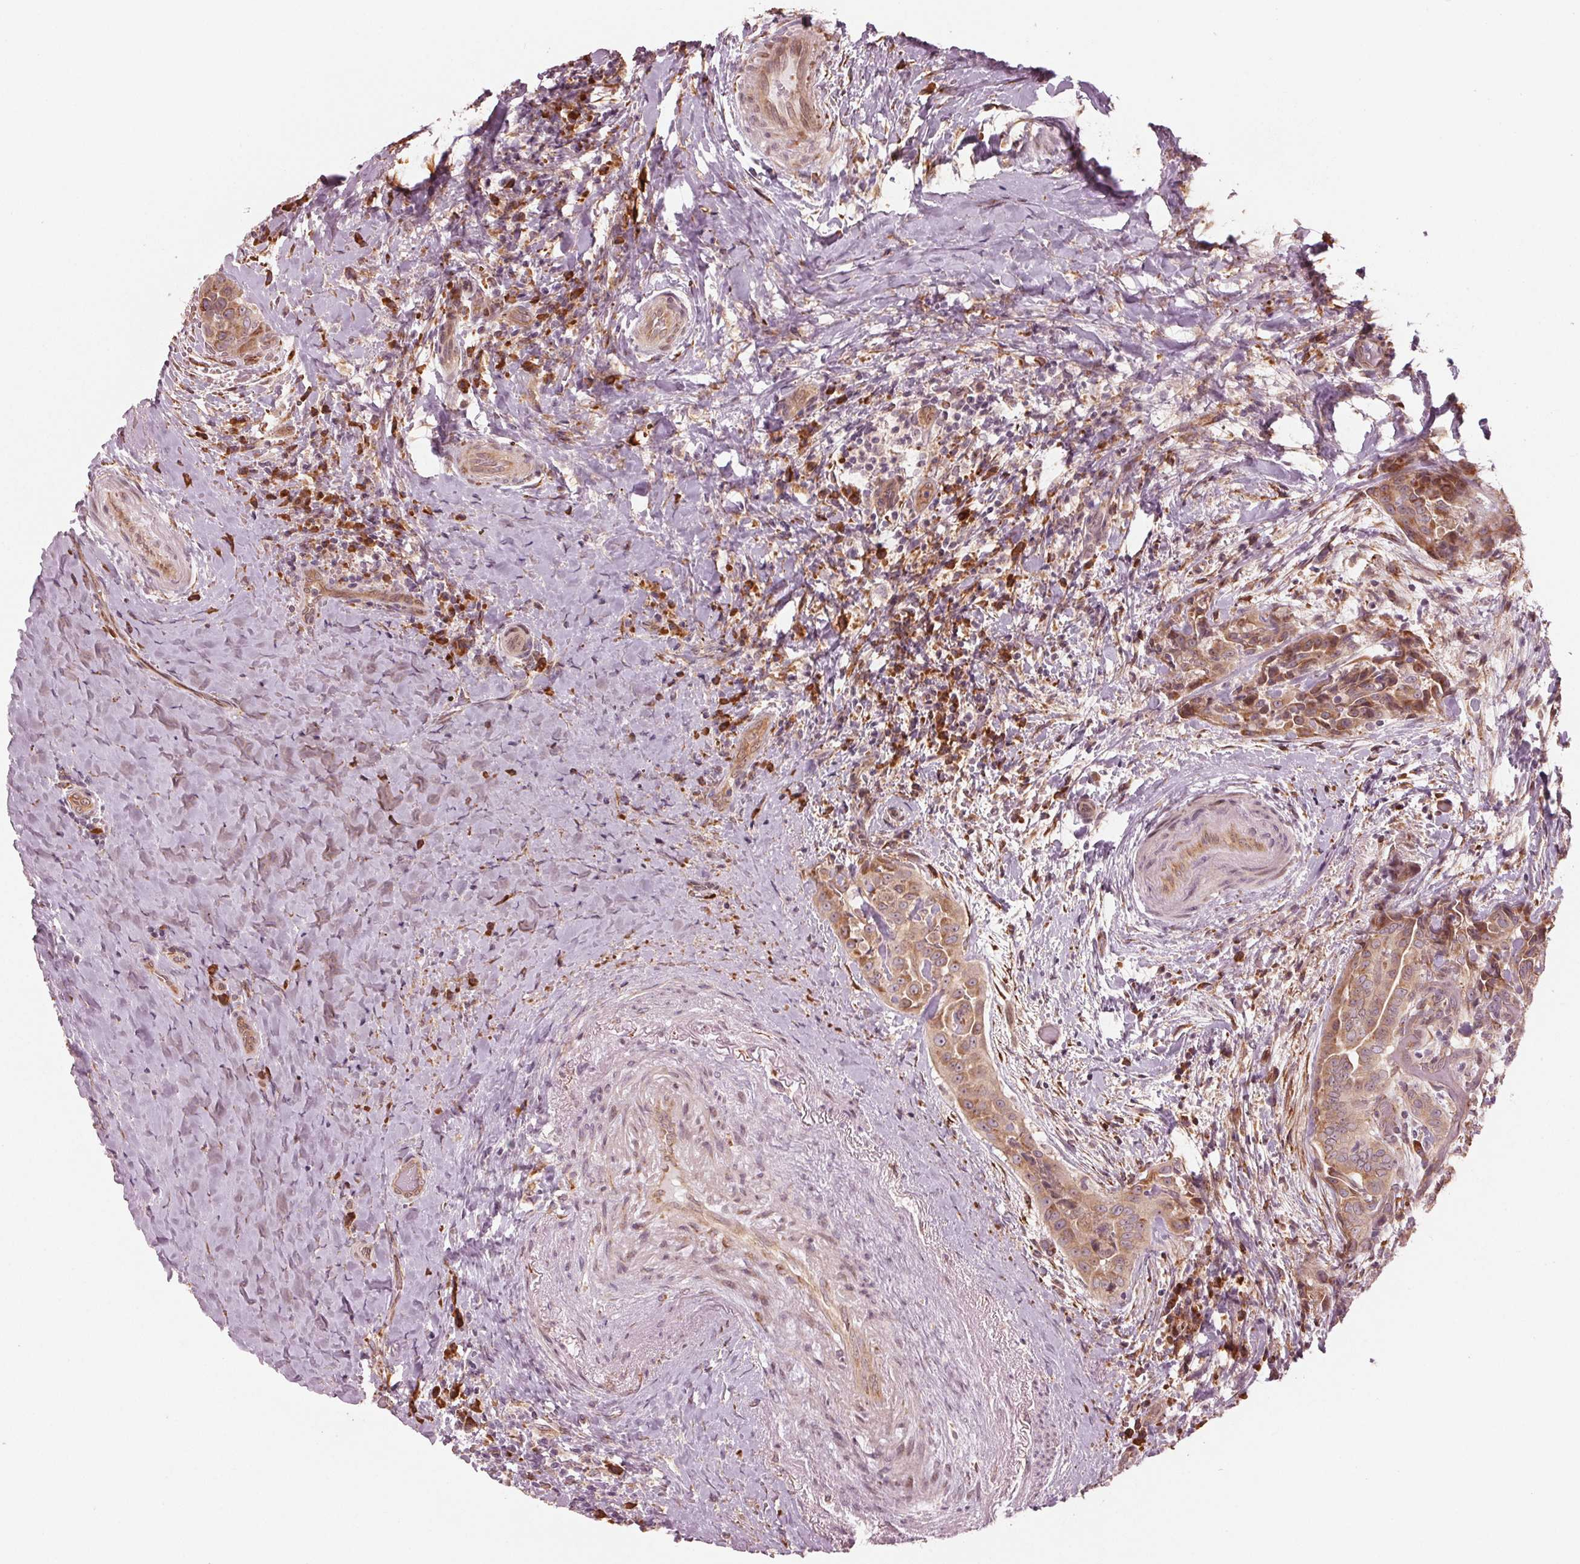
{"staining": {"intensity": "moderate", "quantity": ">75%", "location": "cytoplasmic/membranous"}, "tissue": "thyroid cancer", "cell_type": "Tumor cells", "image_type": "cancer", "snomed": [{"axis": "morphology", "description": "Papillary adenocarcinoma, NOS"}, {"axis": "morphology", "description": "Papillary adenoma metastatic"}, {"axis": "topography", "description": "Thyroid gland"}], "caption": "Immunohistochemistry photomicrograph of human thyroid cancer (papillary adenoma metastatic) stained for a protein (brown), which shows medium levels of moderate cytoplasmic/membranous expression in about >75% of tumor cells.", "gene": "CMIP", "patient": {"sex": "female", "age": 50}}